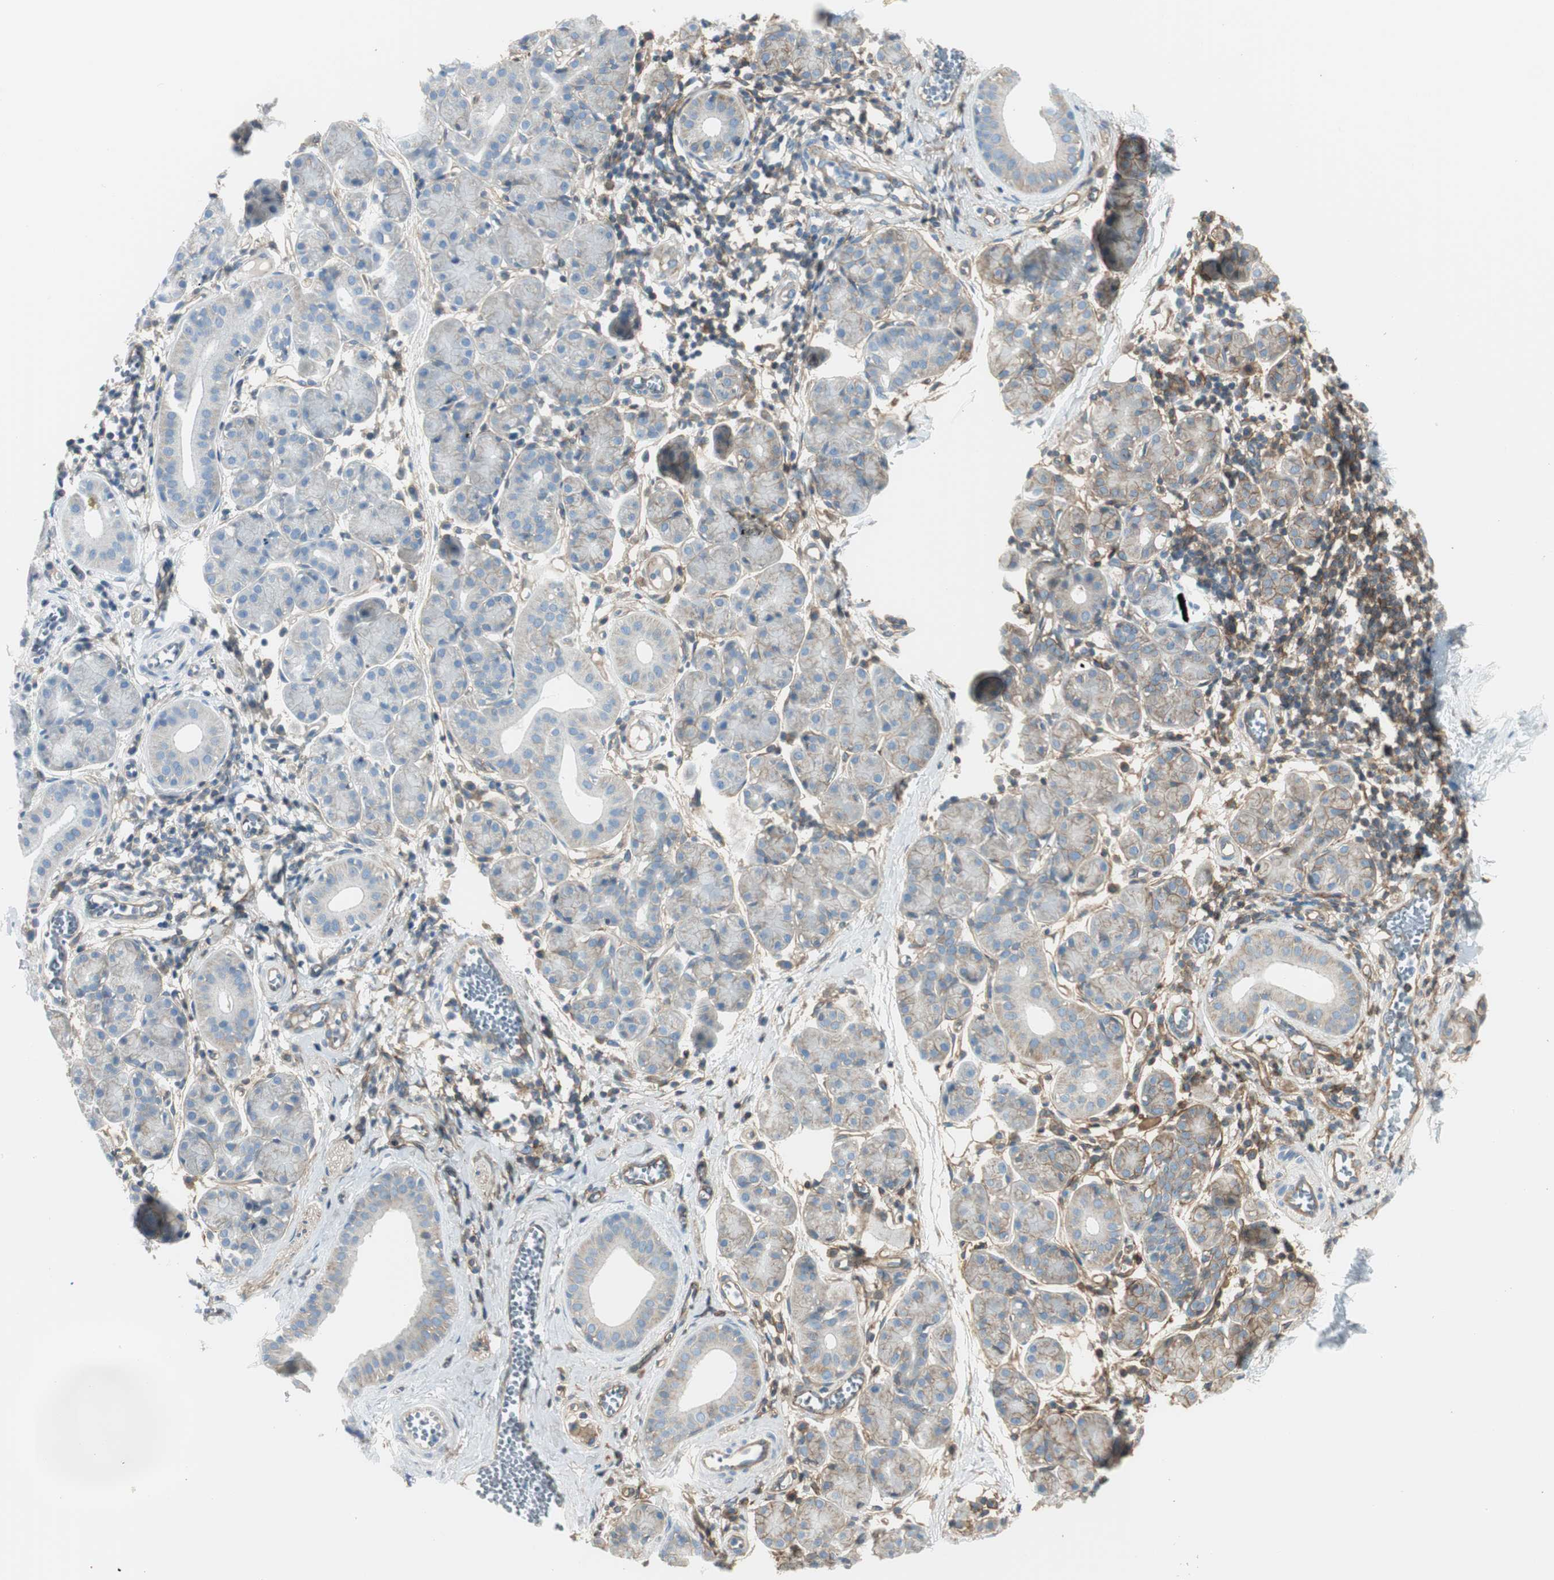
{"staining": {"intensity": "weak", "quantity": "<25%", "location": "cytoplasmic/membranous"}, "tissue": "salivary gland", "cell_type": "Glandular cells", "image_type": "normal", "snomed": [{"axis": "morphology", "description": "Normal tissue, NOS"}, {"axis": "morphology", "description": "Inflammation, NOS"}, {"axis": "topography", "description": "Lymph node"}, {"axis": "topography", "description": "Salivary gland"}], "caption": "The image exhibits no significant positivity in glandular cells of salivary gland.", "gene": "BTN3A3", "patient": {"sex": "male", "age": 3}}